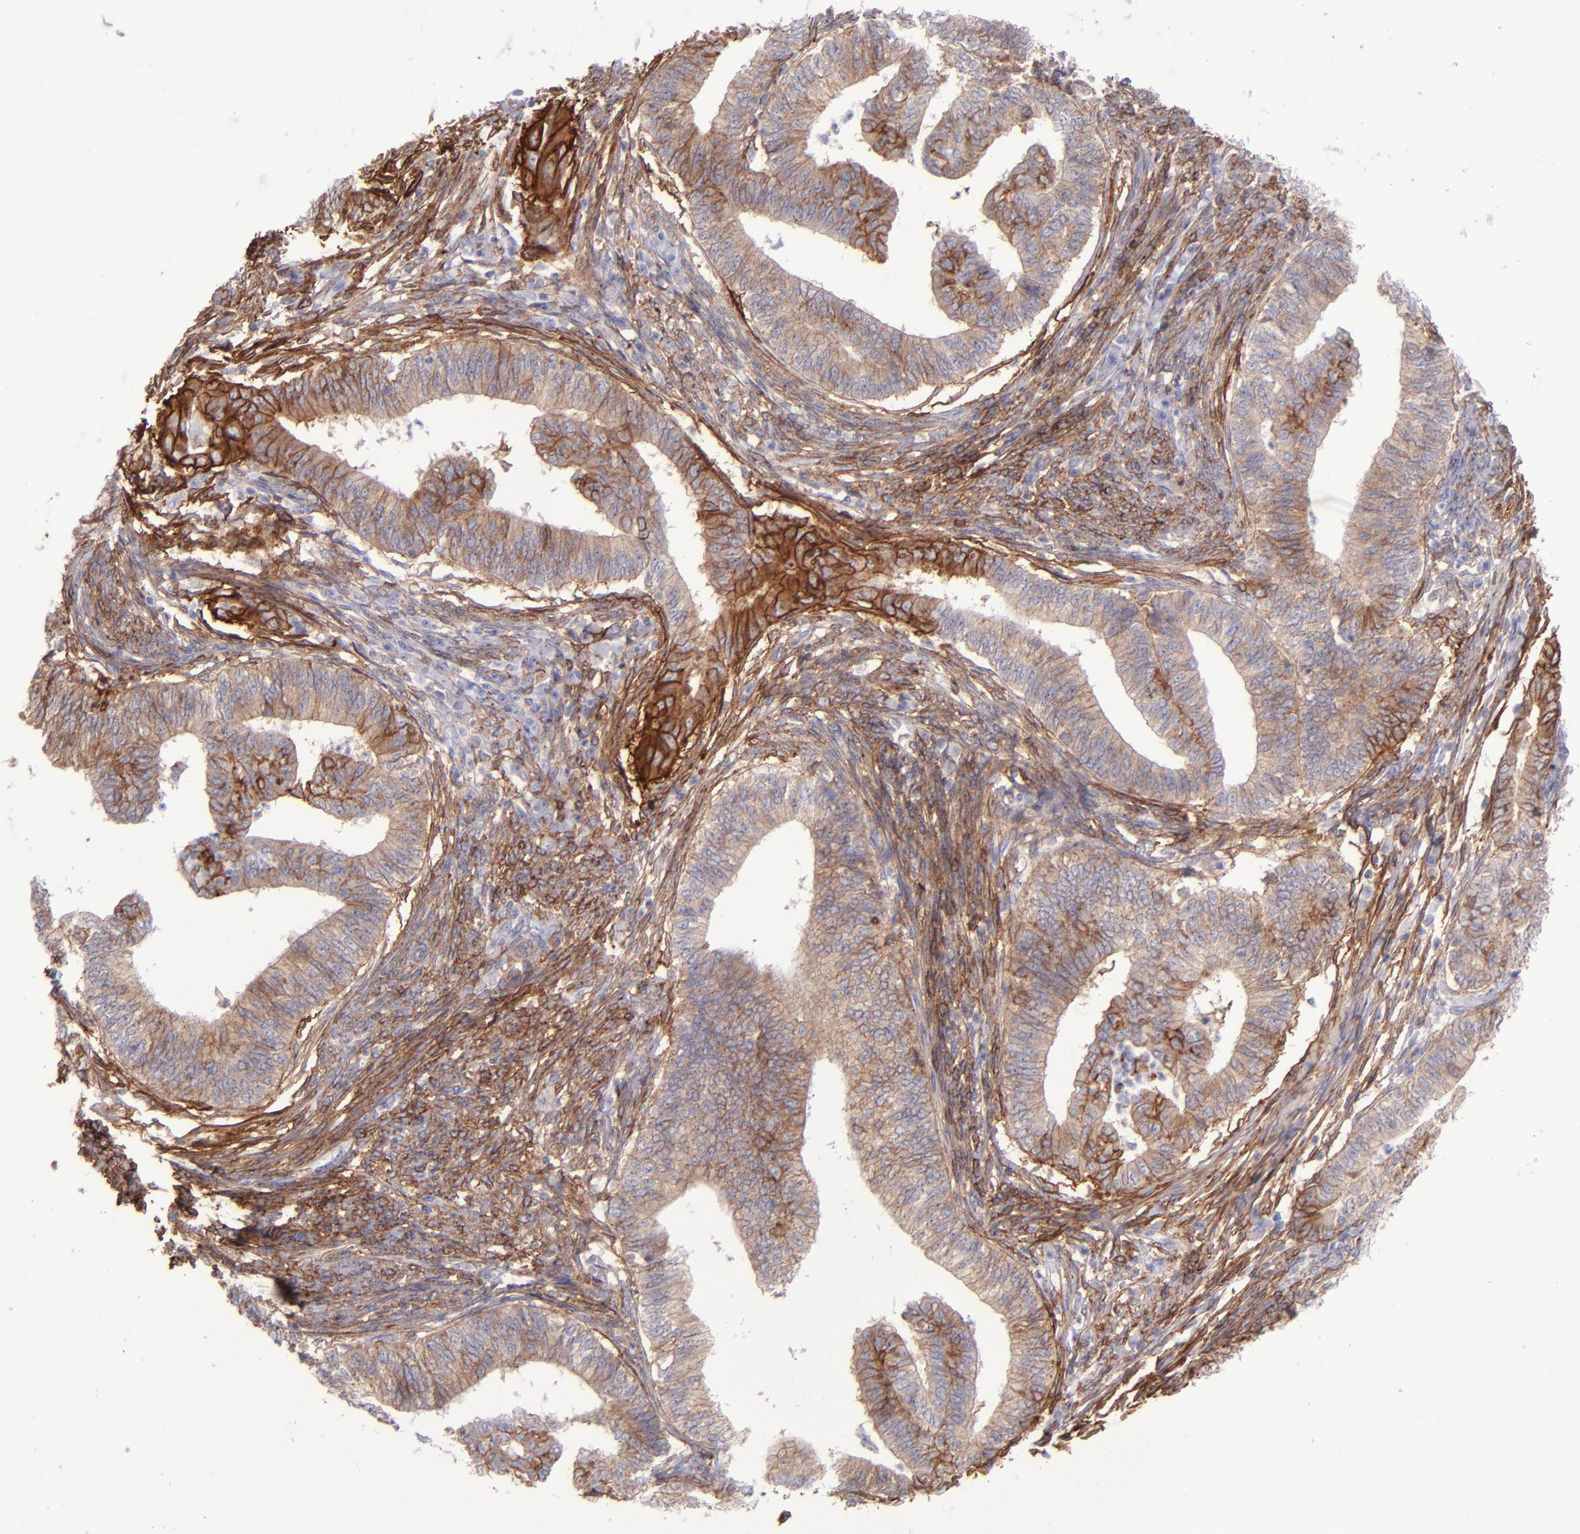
{"staining": {"intensity": "moderate", "quantity": "25%-75%", "location": "cytoplasmic/membranous"}, "tissue": "endometrial cancer", "cell_type": "Tumor cells", "image_type": "cancer", "snomed": [{"axis": "morphology", "description": "Adenocarcinoma, NOS"}, {"axis": "topography", "description": "Endometrium"}], "caption": "Immunohistochemistry photomicrograph of neoplastic tissue: adenocarcinoma (endometrial) stained using immunohistochemistry displays medium levels of moderate protein expression localized specifically in the cytoplasmic/membranous of tumor cells, appearing as a cytoplasmic/membranous brown color.", "gene": "ITGAV", "patient": {"sex": "female", "age": 66}}